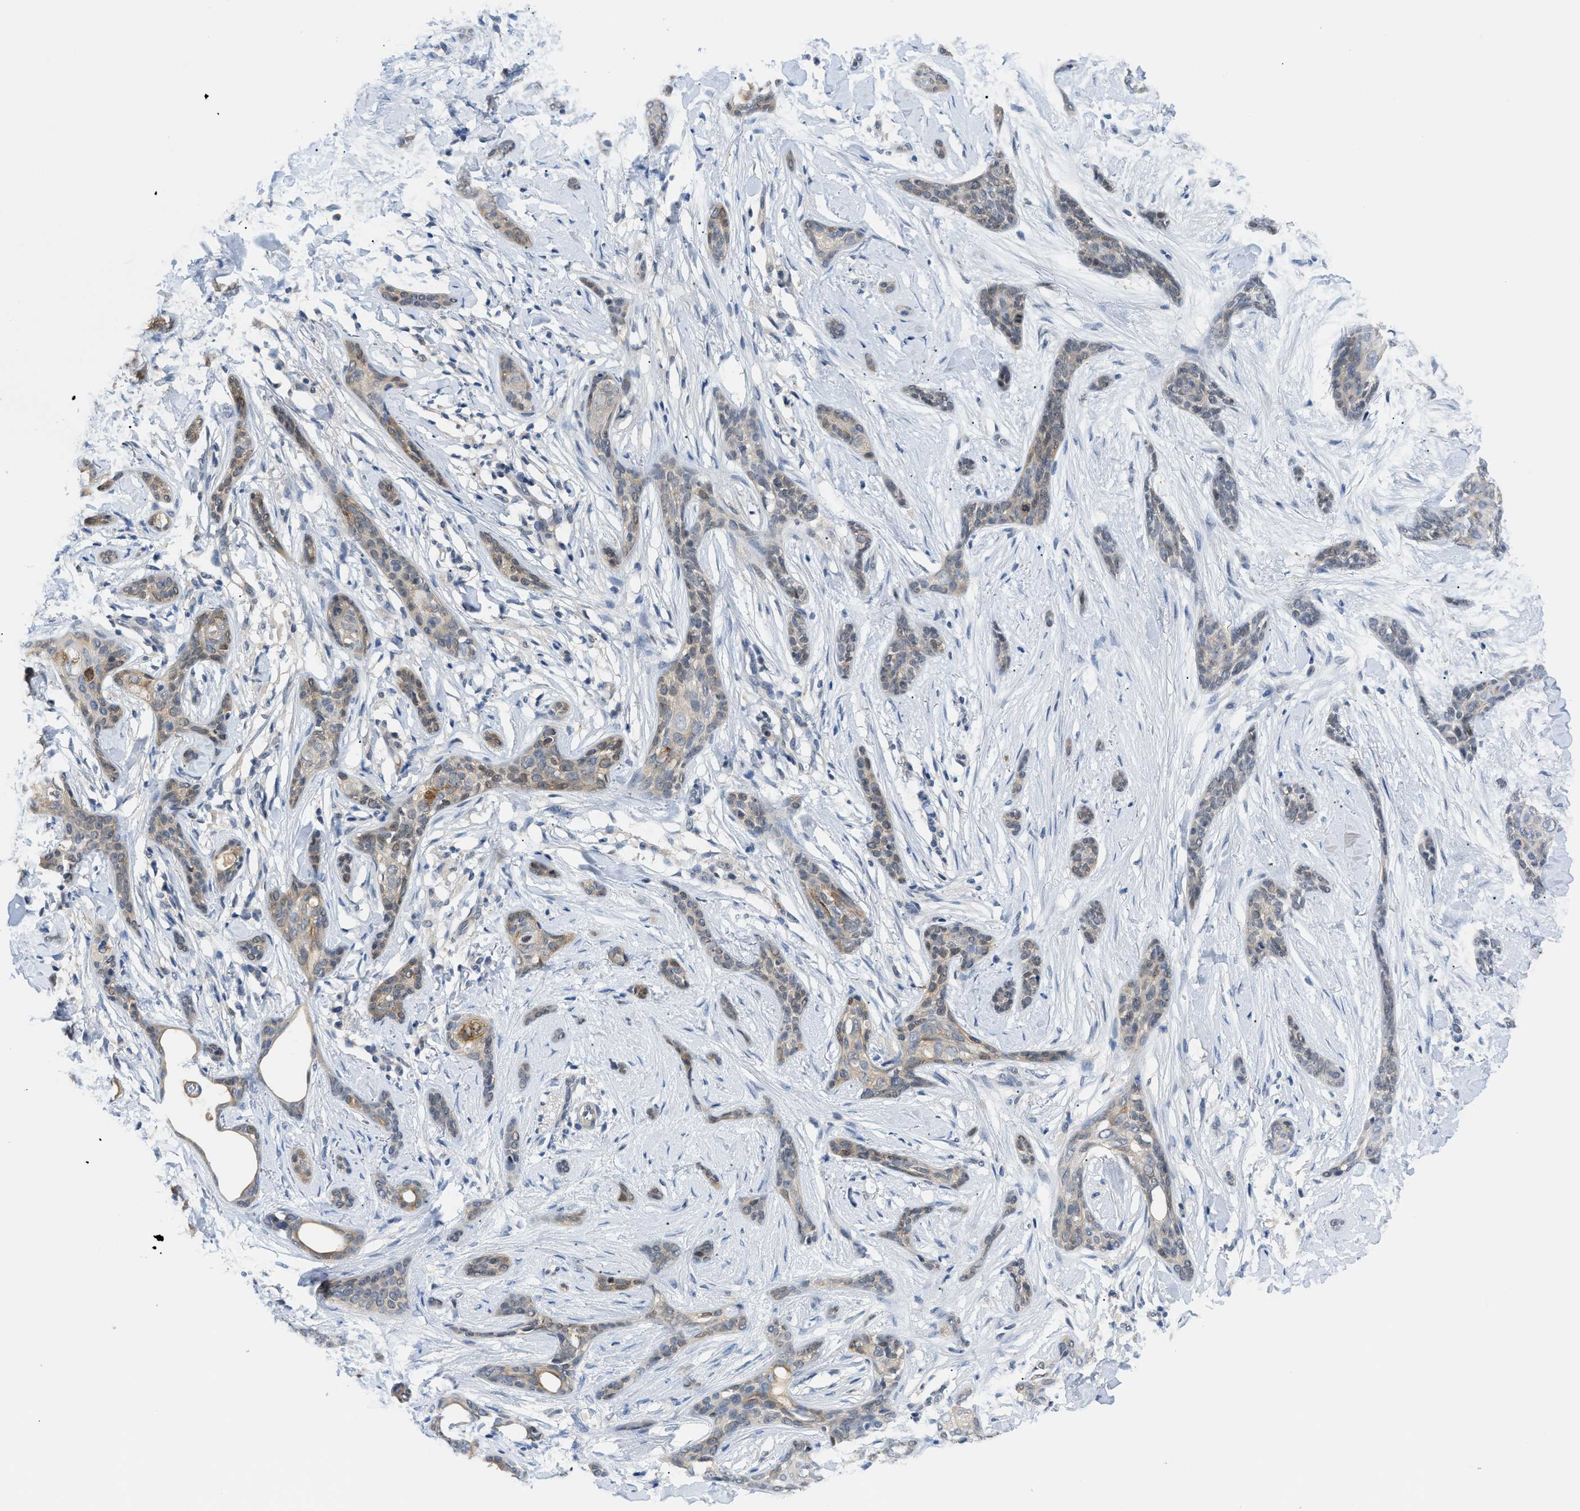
{"staining": {"intensity": "weak", "quantity": ">75%", "location": "cytoplasmic/membranous"}, "tissue": "skin cancer", "cell_type": "Tumor cells", "image_type": "cancer", "snomed": [{"axis": "morphology", "description": "Basal cell carcinoma"}, {"axis": "morphology", "description": "Adnexal tumor, benign"}, {"axis": "topography", "description": "Skin"}], "caption": "Immunohistochemistry staining of skin cancer, which shows low levels of weak cytoplasmic/membranous staining in approximately >75% of tumor cells indicating weak cytoplasmic/membranous protein expression. The staining was performed using DAB (3,3'-diaminobenzidine) (brown) for protein detection and nuclei were counterstained in hematoxylin (blue).", "gene": "PSAT1", "patient": {"sex": "female", "age": 42}}